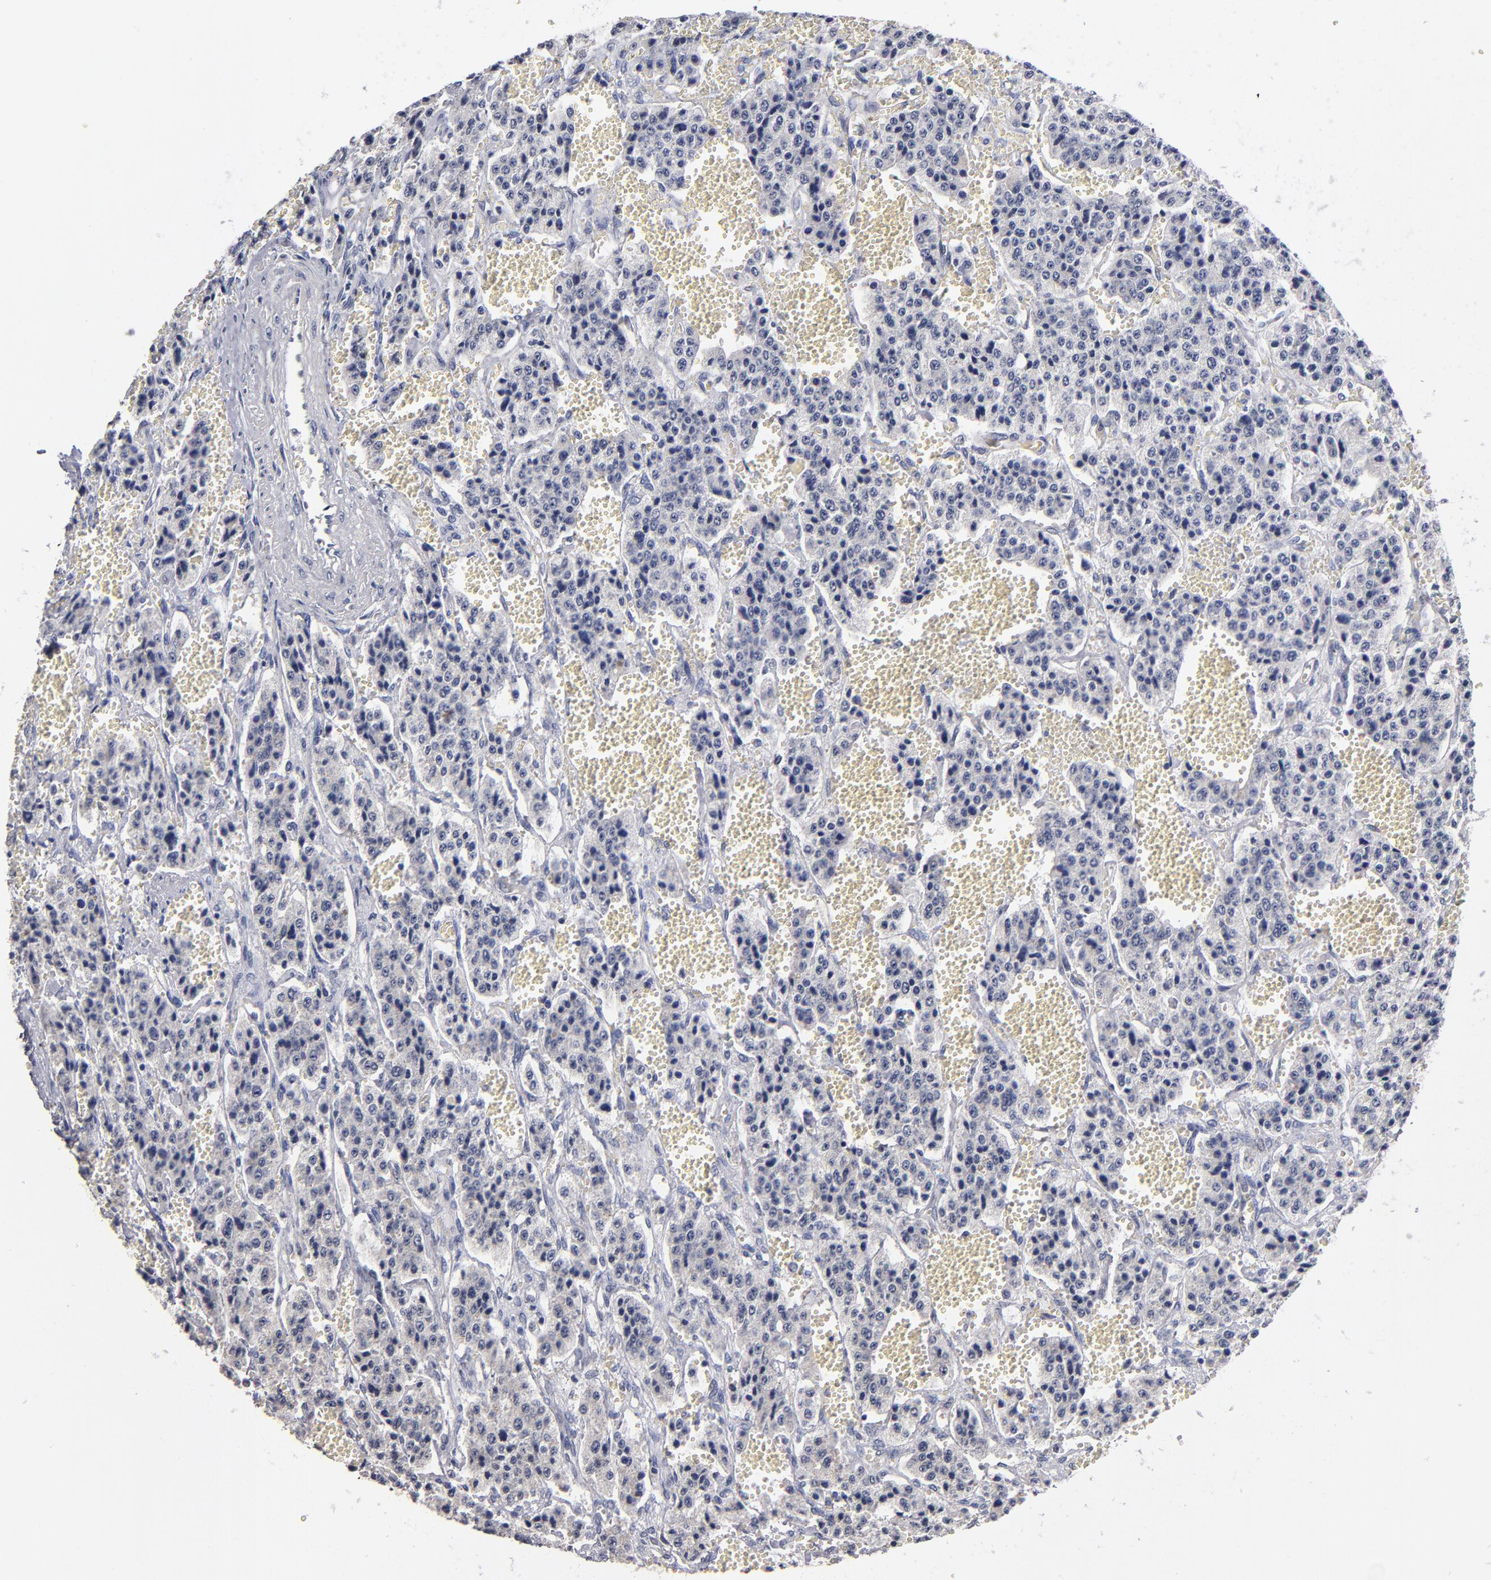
{"staining": {"intensity": "negative", "quantity": "none", "location": "none"}, "tissue": "carcinoid", "cell_type": "Tumor cells", "image_type": "cancer", "snomed": [{"axis": "morphology", "description": "Carcinoid, malignant, NOS"}, {"axis": "topography", "description": "Small intestine"}], "caption": "Histopathology image shows no protein expression in tumor cells of malignant carcinoid tissue. (DAB immunohistochemistry with hematoxylin counter stain).", "gene": "MN1", "patient": {"sex": "male", "age": 52}}